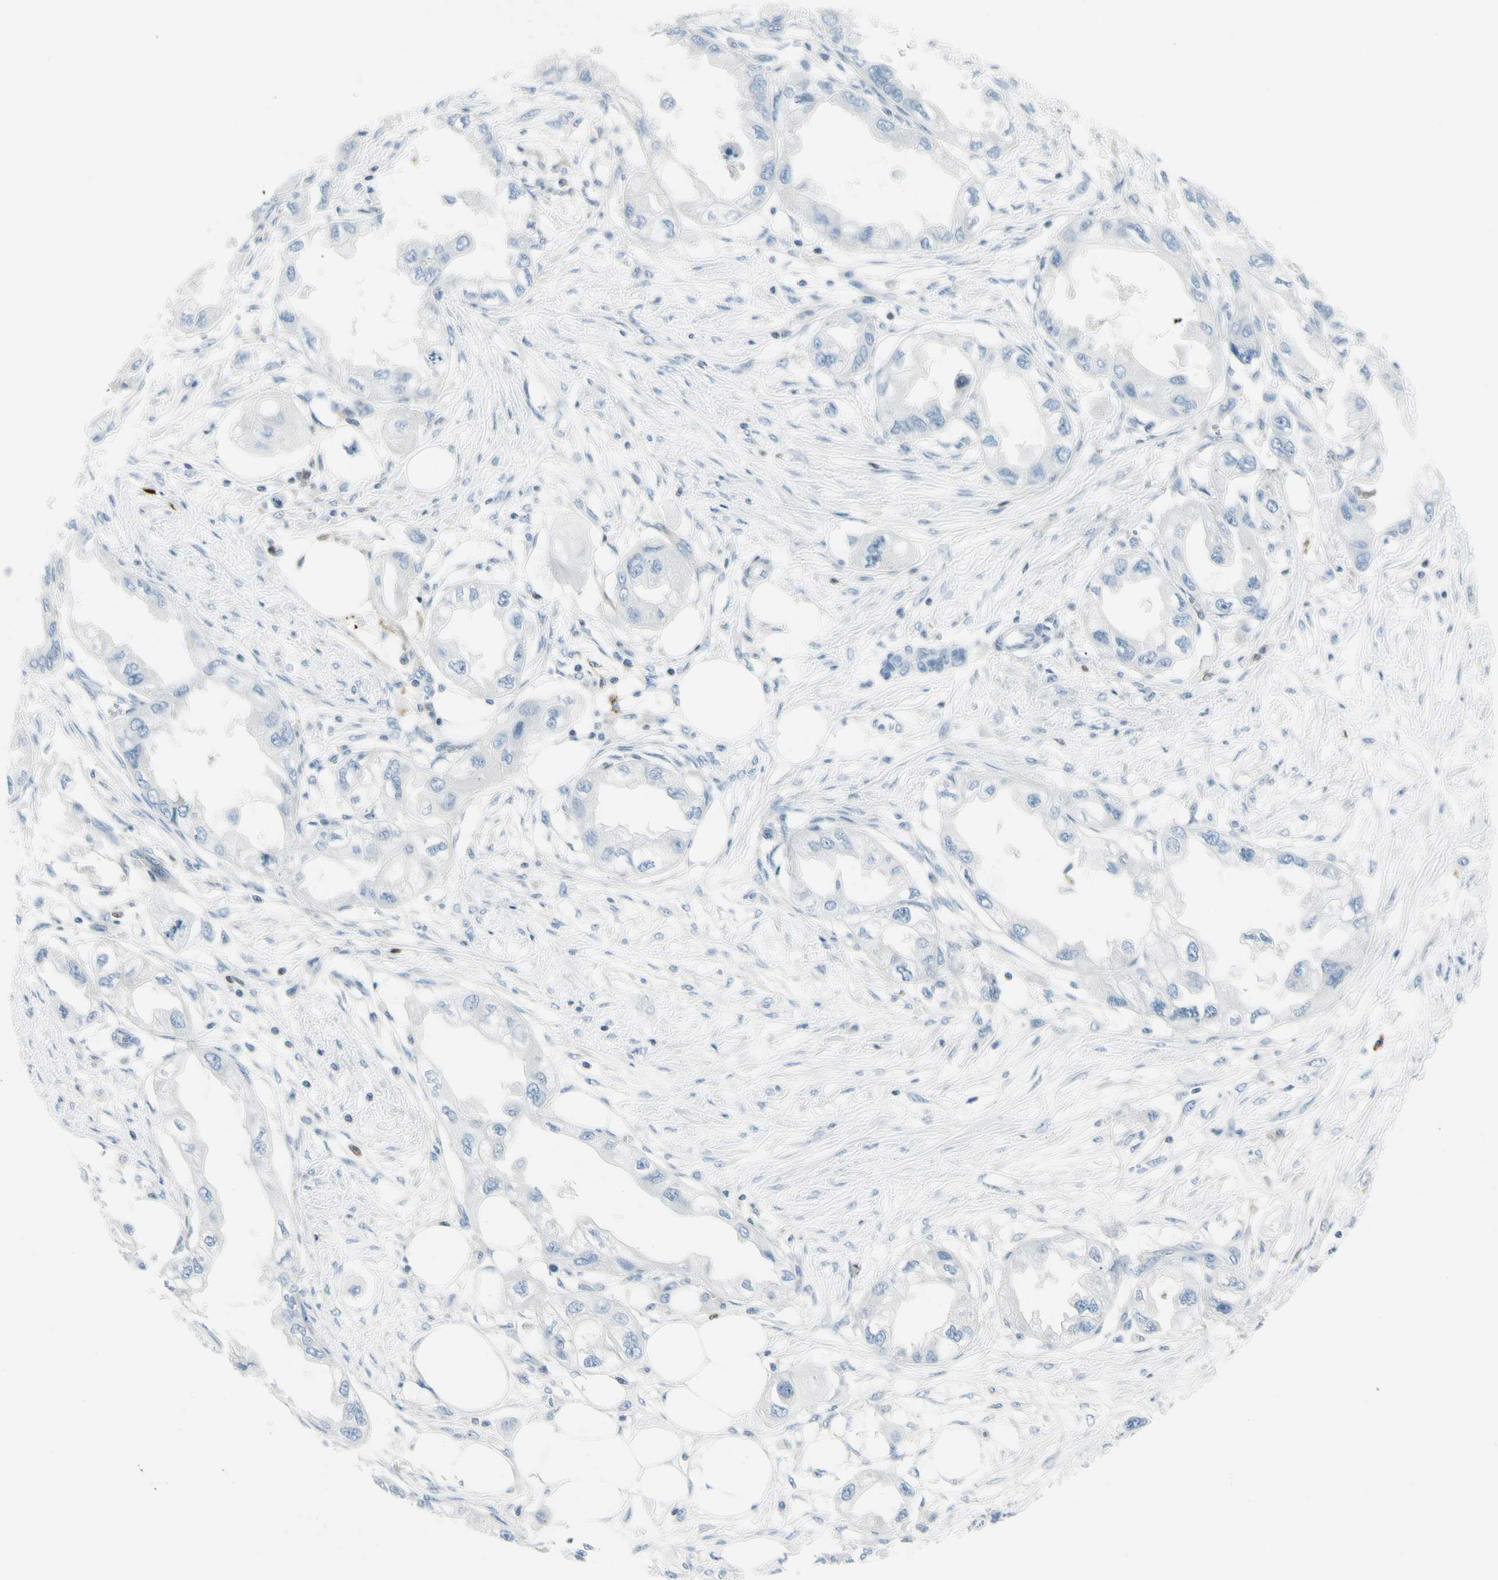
{"staining": {"intensity": "negative", "quantity": "none", "location": "none"}, "tissue": "endometrial cancer", "cell_type": "Tumor cells", "image_type": "cancer", "snomed": [{"axis": "morphology", "description": "Adenocarcinoma, NOS"}, {"axis": "topography", "description": "Endometrium"}], "caption": "This histopathology image is of adenocarcinoma (endometrial) stained with IHC to label a protein in brown with the nuclei are counter-stained blue. There is no positivity in tumor cells.", "gene": "TRAF1", "patient": {"sex": "female", "age": 67}}